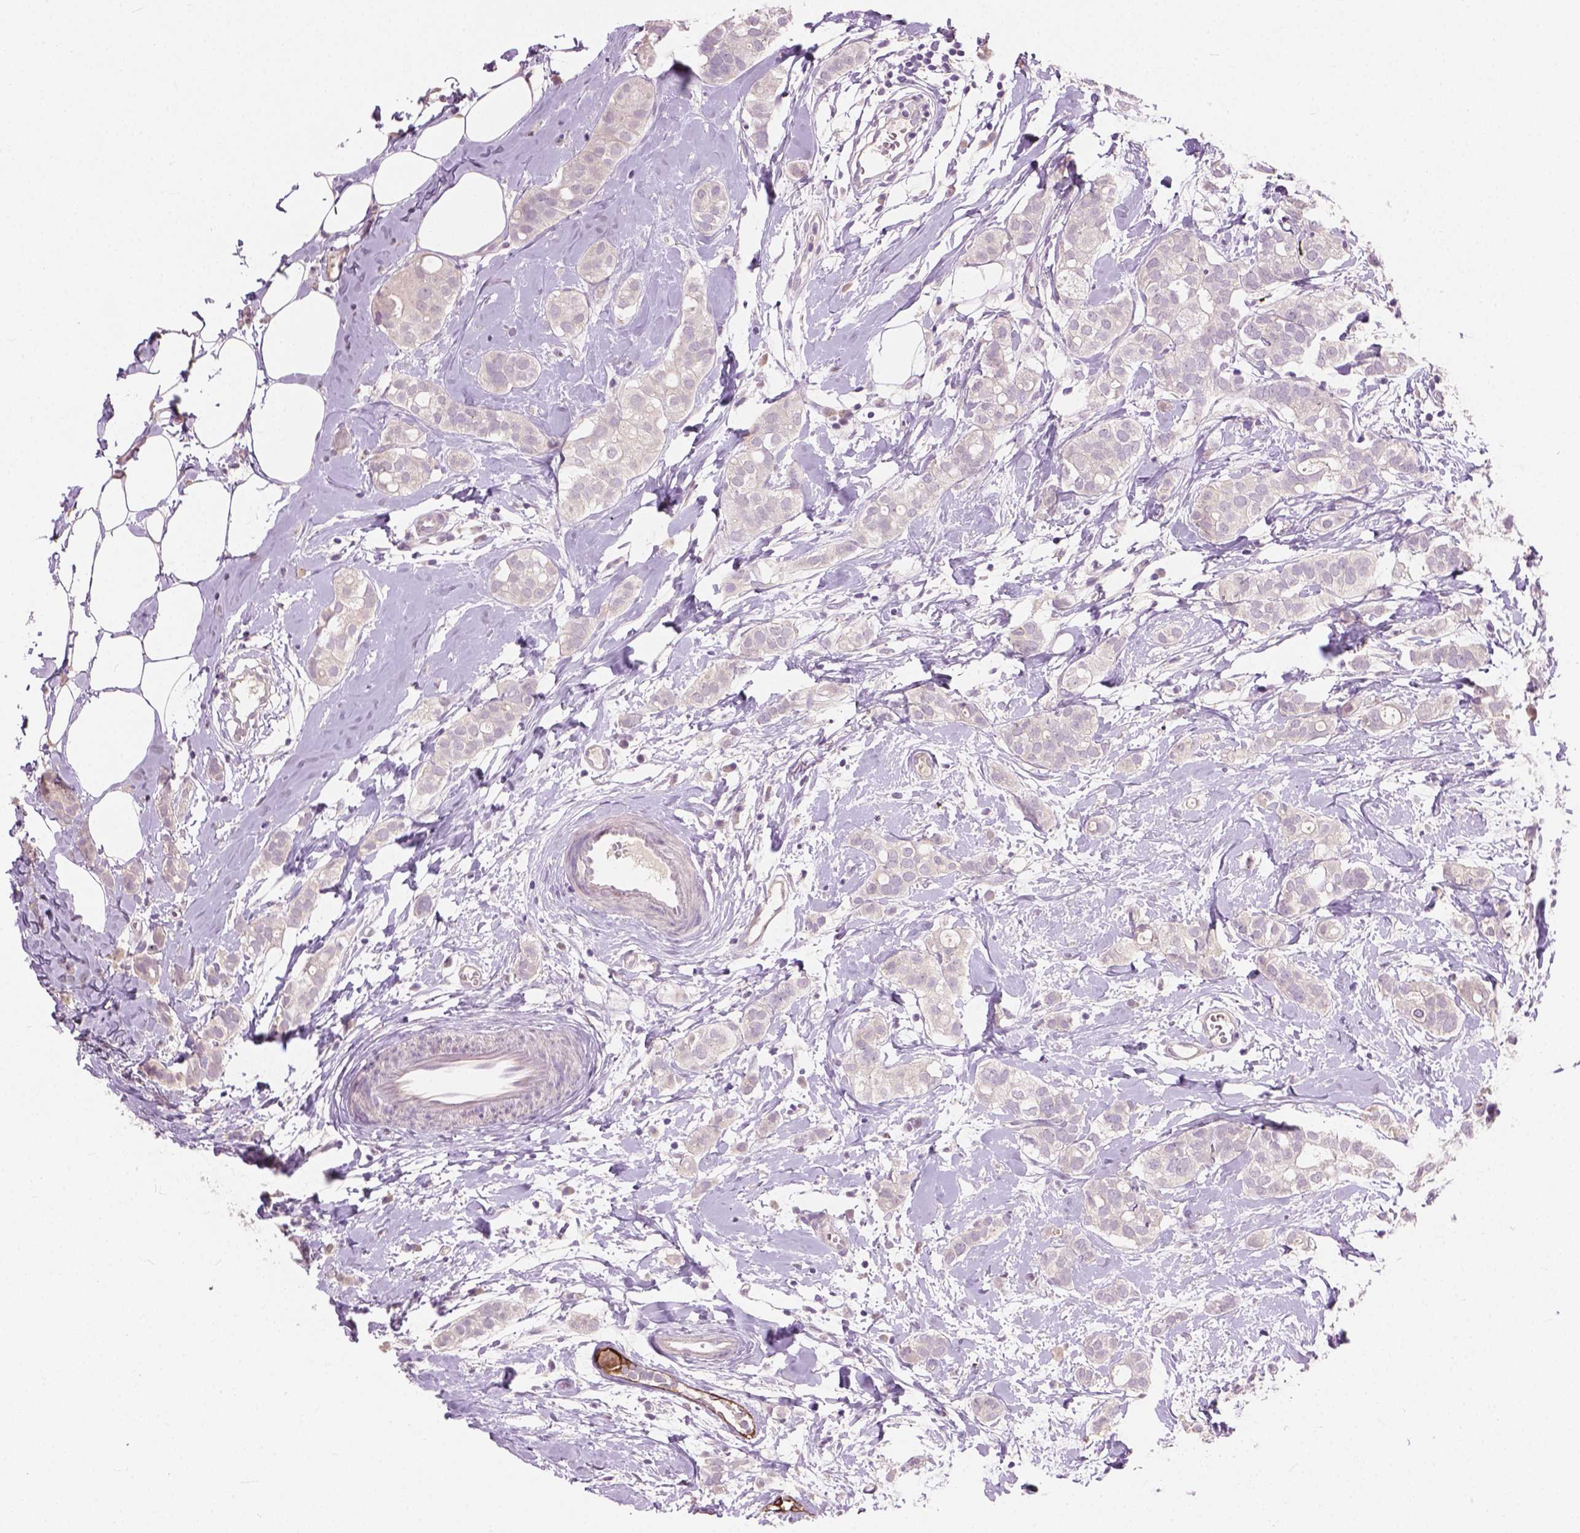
{"staining": {"intensity": "strong", "quantity": "<25%", "location": "cytoplasmic/membranous"}, "tissue": "breast cancer", "cell_type": "Tumor cells", "image_type": "cancer", "snomed": [{"axis": "morphology", "description": "Duct carcinoma"}, {"axis": "topography", "description": "Breast"}], "caption": "Strong cytoplasmic/membranous protein positivity is identified in approximately <25% of tumor cells in breast cancer. (Stains: DAB in brown, nuclei in blue, Microscopy: brightfield microscopy at high magnification).", "gene": "KRT17", "patient": {"sex": "female", "age": 40}}